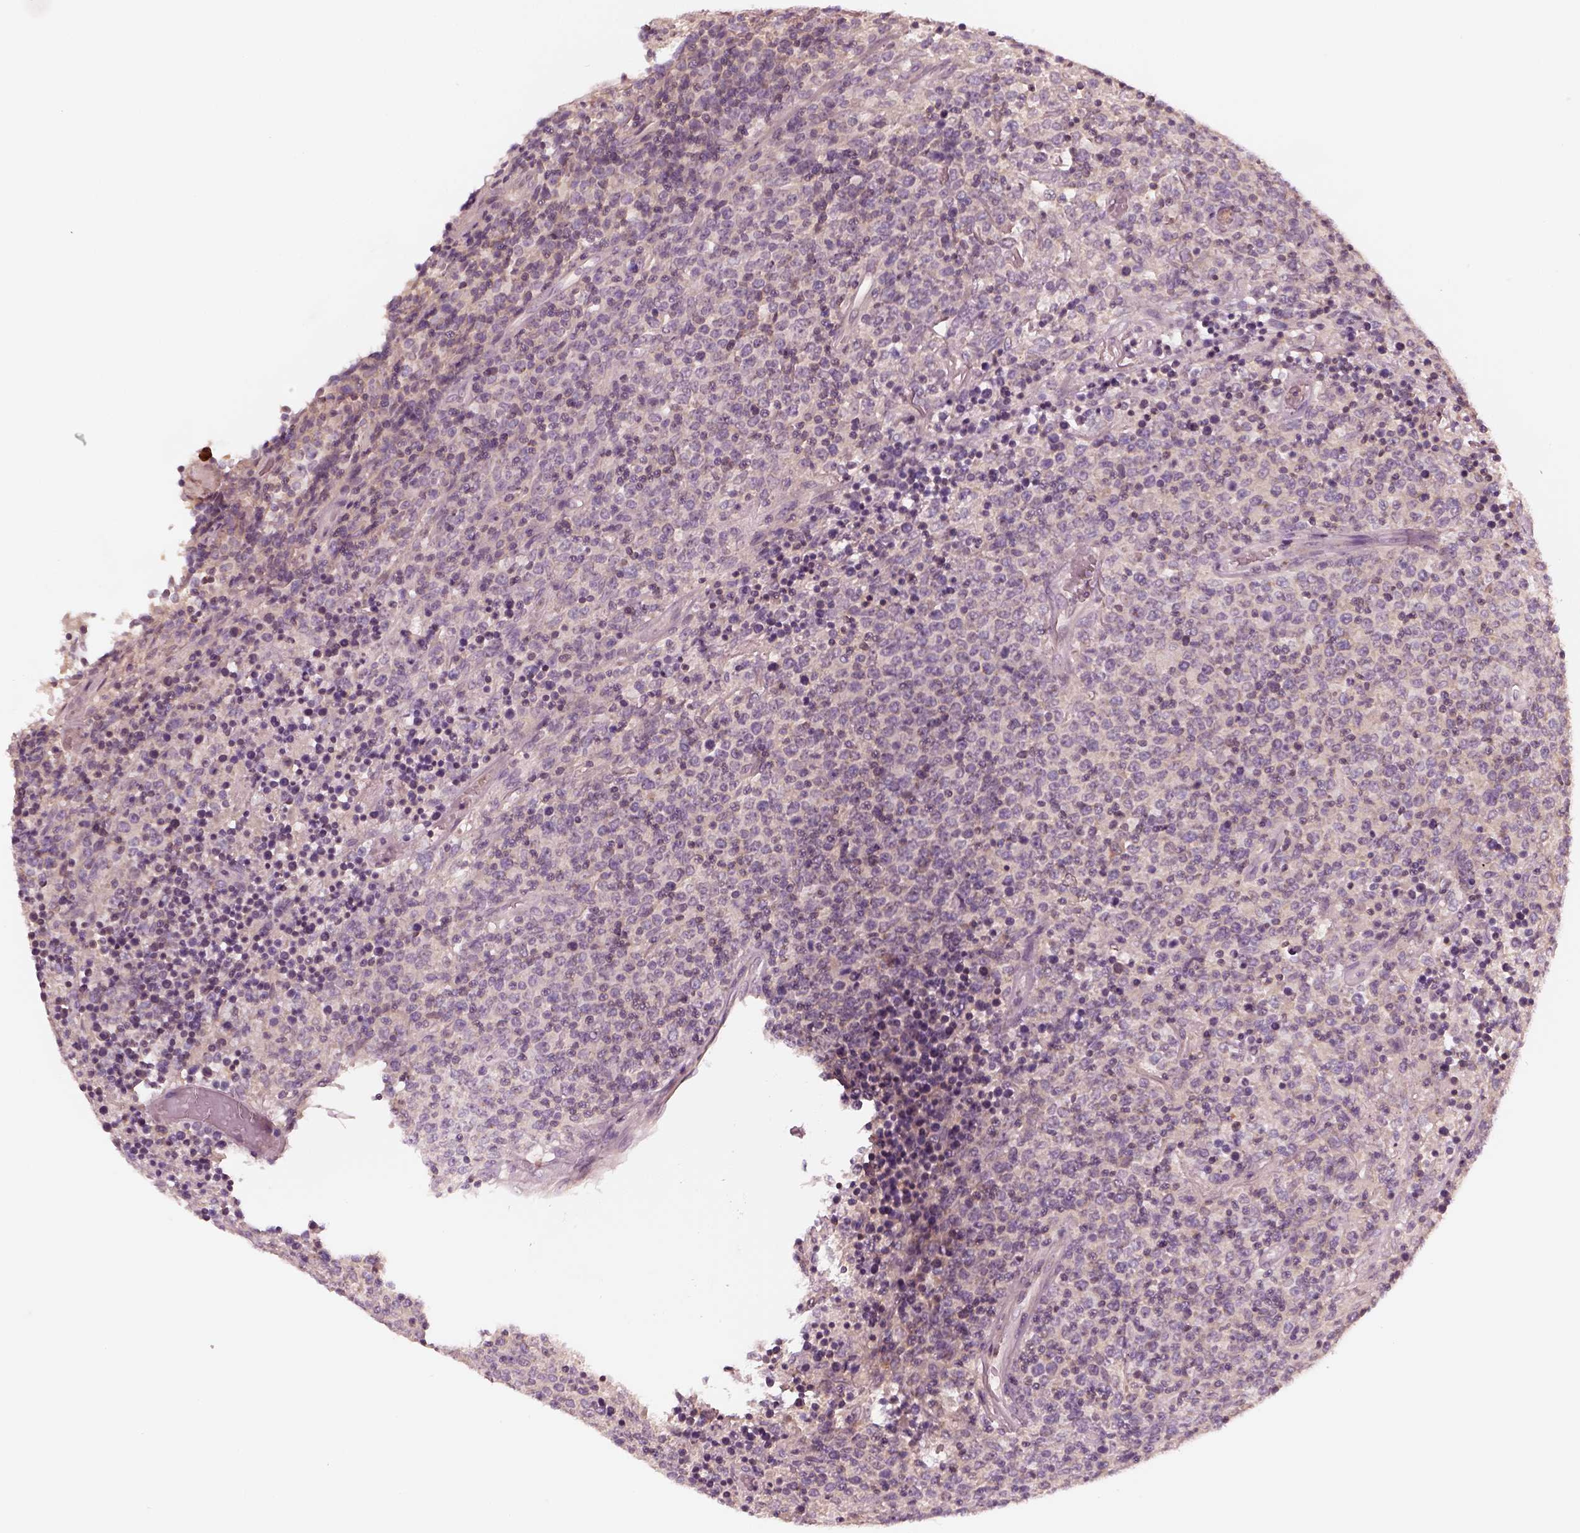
{"staining": {"intensity": "negative", "quantity": "none", "location": "none"}, "tissue": "lymphoma", "cell_type": "Tumor cells", "image_type": "cancer", "snomed": [{"axis": "morphology", "description": "Malignant lymphoma, non-Hodgkin's type, High grade"}, {"axis": "topography", "description": "Lung"}], "caption": "This photomicrograph is of malignant lymphoma, non-Hodgkin's type (high-grade) stained with IHC to label a protein in brown with the nuclei are counter-stained blue. There is no positivity in tumor cells. The staining is performed using DAB brown chromogen with nuclei counter-stained in using hematoxylin.", "gene": "SDCBP2", "patient": {"sex": "male", "age": 79}}